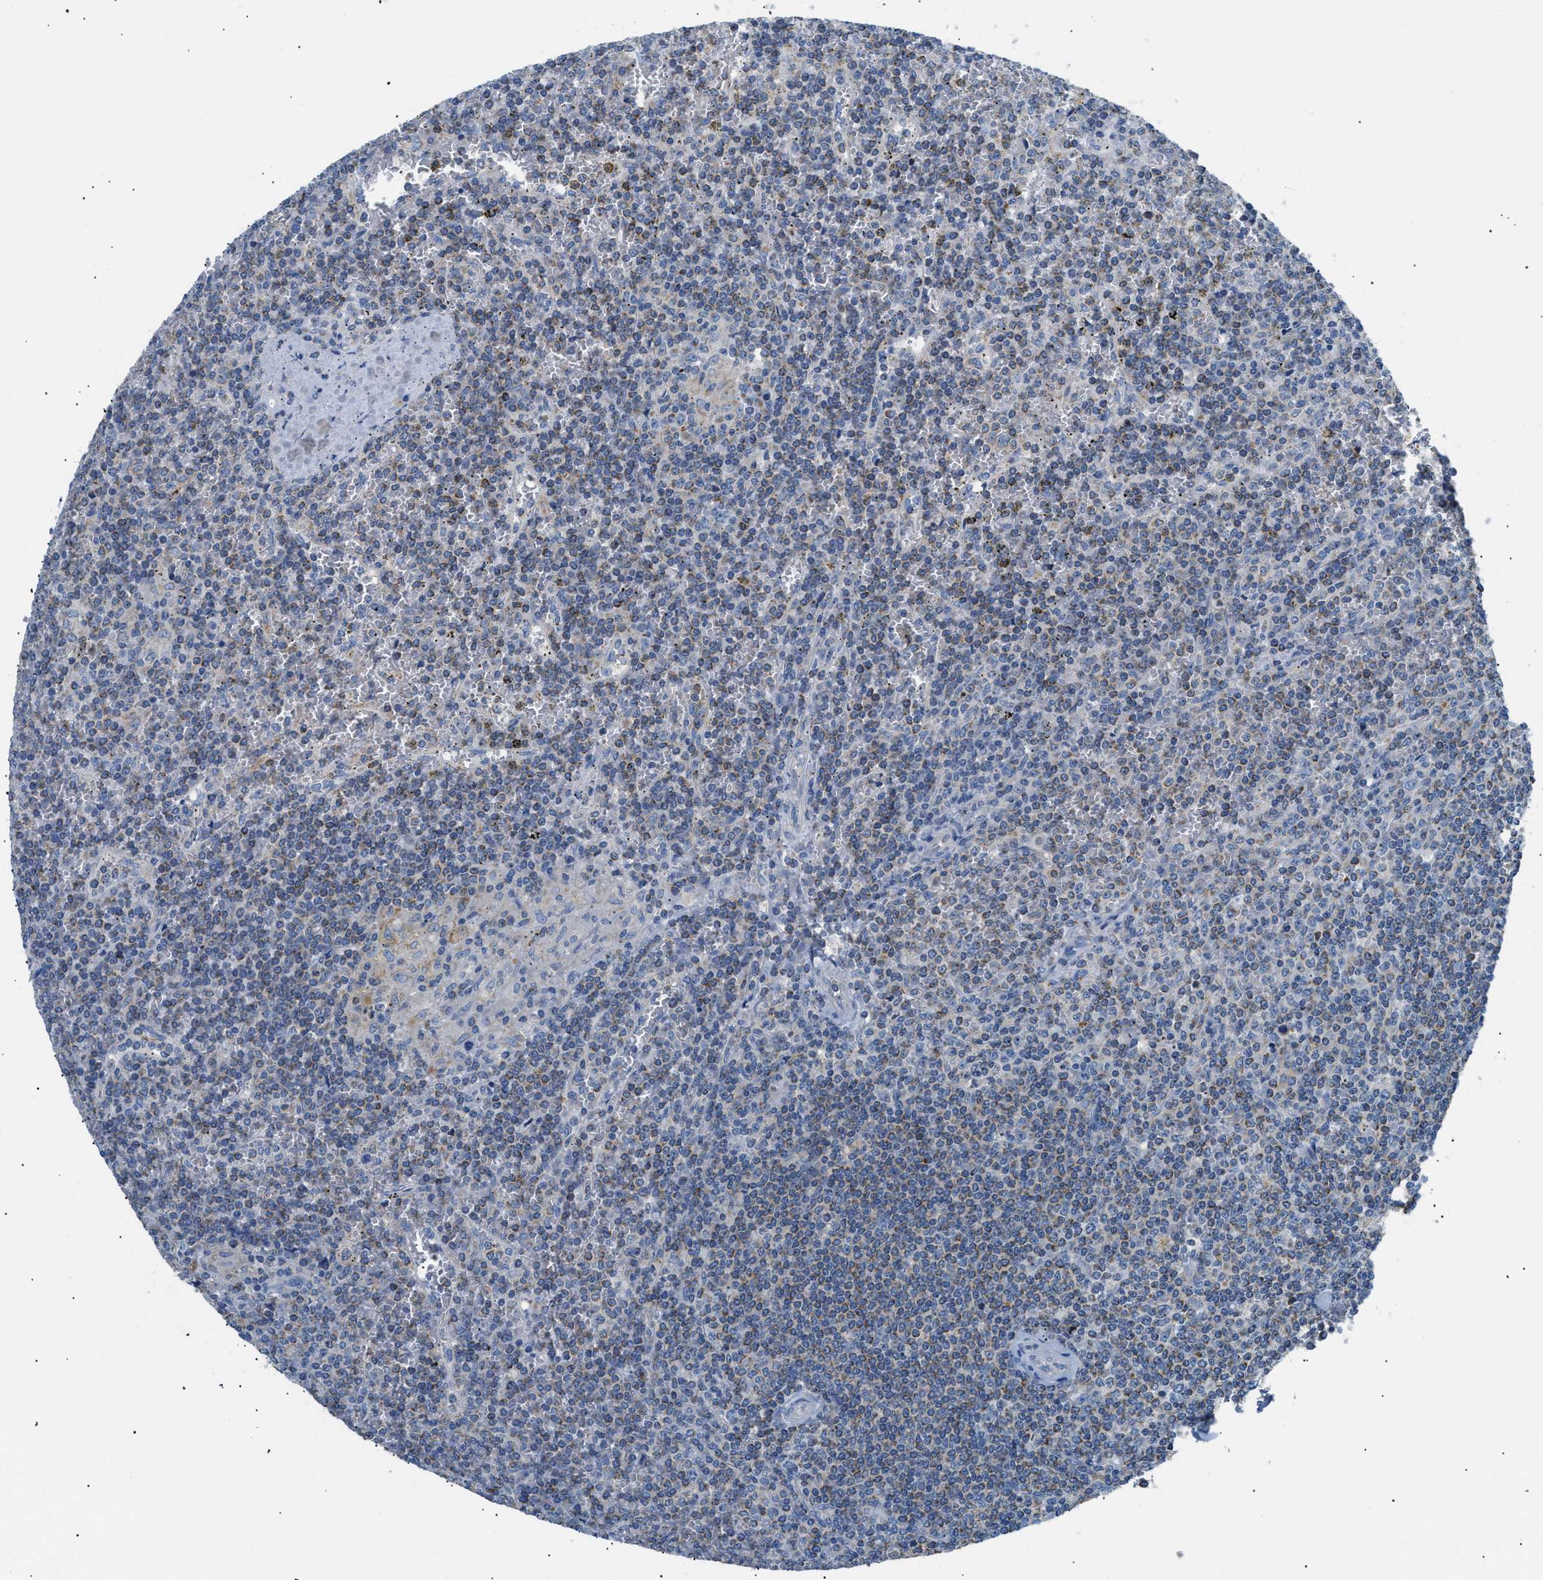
{"staining": {"intensity": "weak", "quantity": "<25%", "location": "cytoplasmic/membranous"}, "tissue": "lymphoma", "cell_type": "Tumor cells", "image_type": "cancer", "snomed": [{"axis": "morphology", "description": "Malignant lymphoma, non-Hodgkin's type, Low grade"}, {"axis": "topography", "description": "Spleen"}], "caption": "Immunohistochemistry image of neoplastic tissue: human malignant lymphoma, non-Hodgkin's type (low-grade) stained with DAB shows no significant protein expression in tumor cells. Brightfield microscopy of IHC stained with DAB (brown) and hematoxylin (blue), captured at high magnification.", "gene": "ILDR1", "patient": {"sex": "female", "age": 19}}